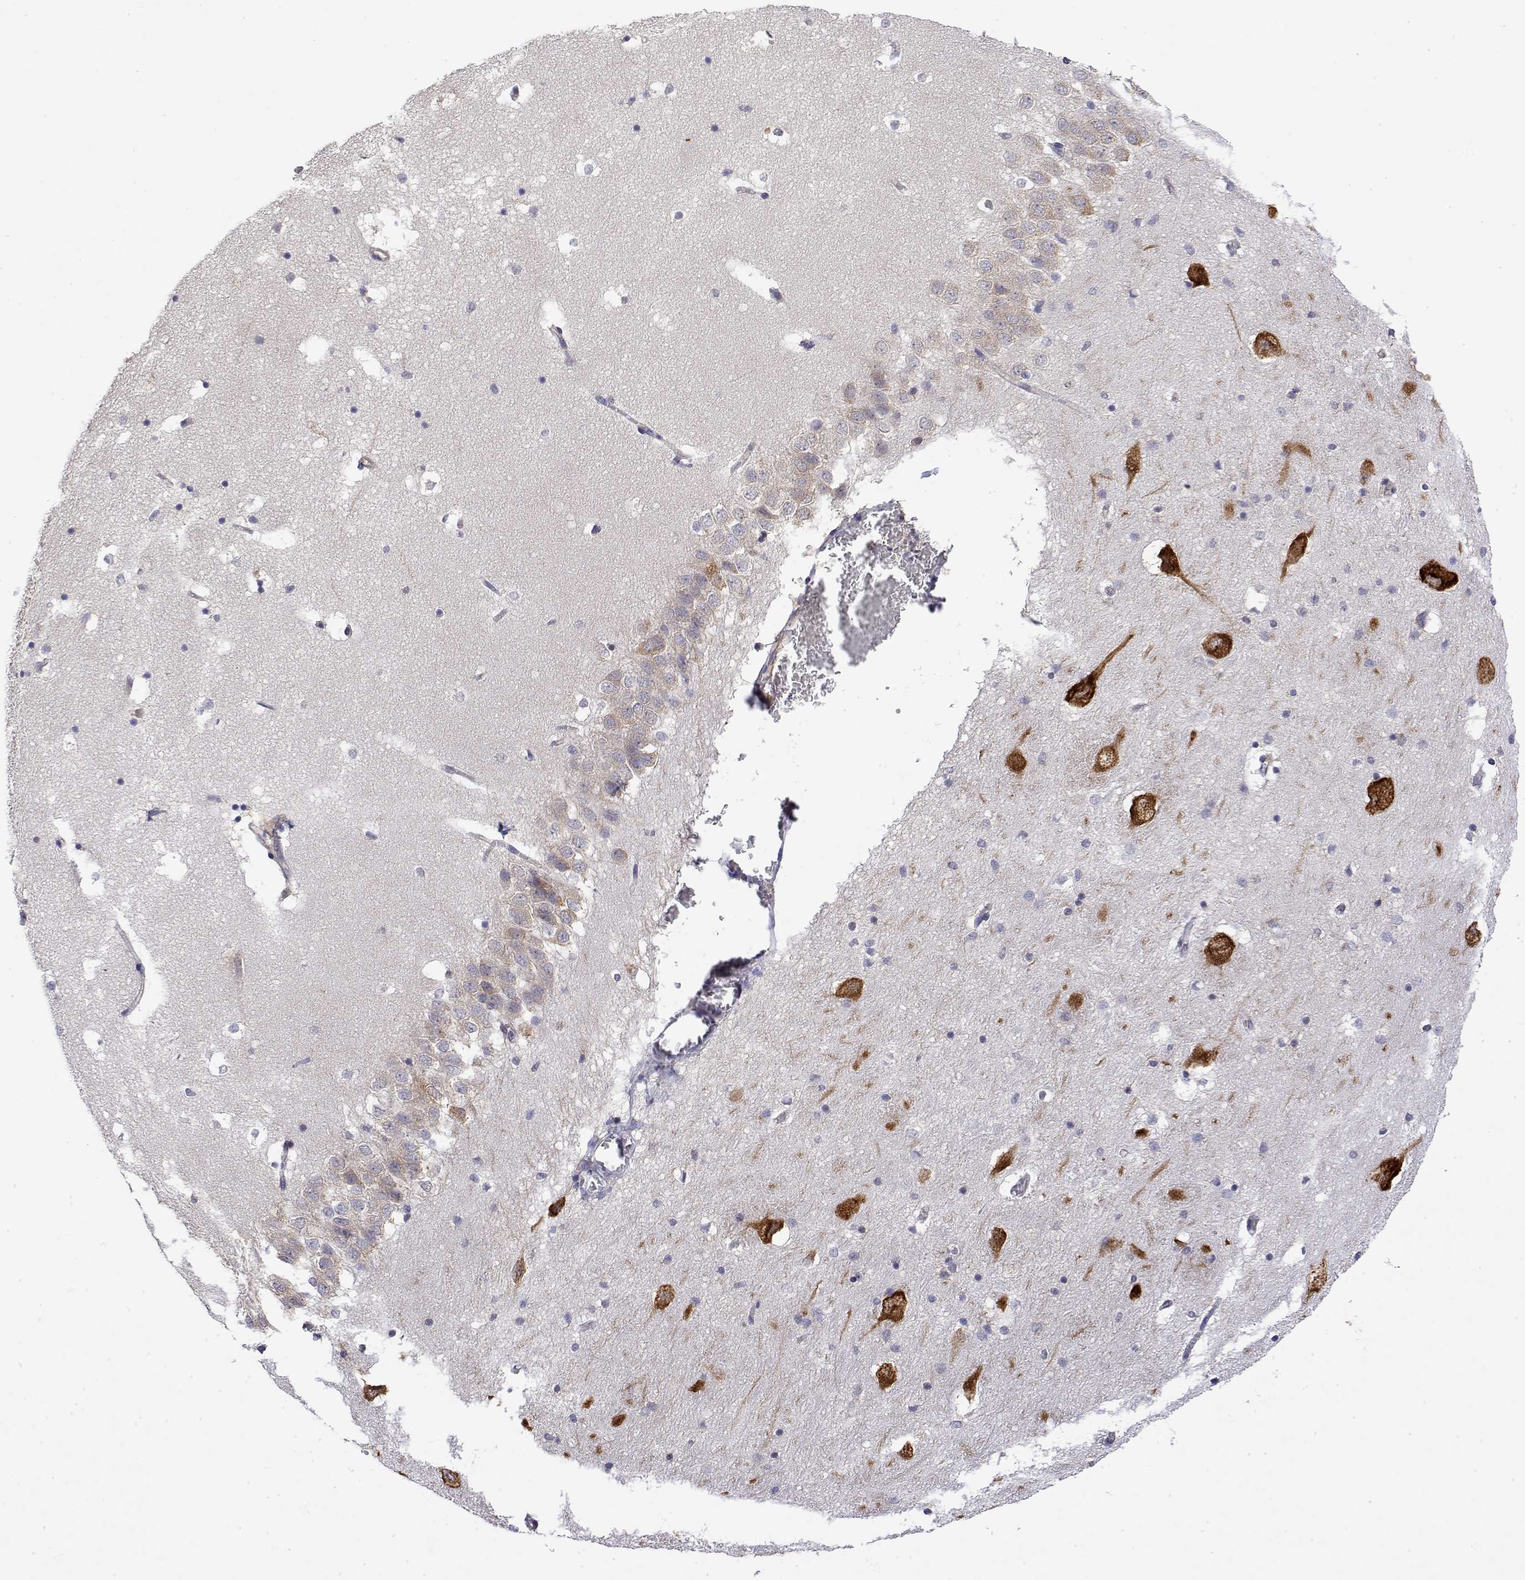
{"staining": {"intensity": "weak", "quantity": "<25%", "location": "cytoplasmic/membranous"}, "tissue": "hippocampus", "cell_type": "Glial cells", "image_type": "normal", "snomed": [{"axis": "morphology", "description": "Normal tissue, NOS"}, {"axis": "topography", "description": "Hippocampus"}], "caption": "Micrograph shows no protein positivity in glial cells of benign hippocampus.", "gene": "EEF1G", "patient": {"sex": "male", "age": 58}}